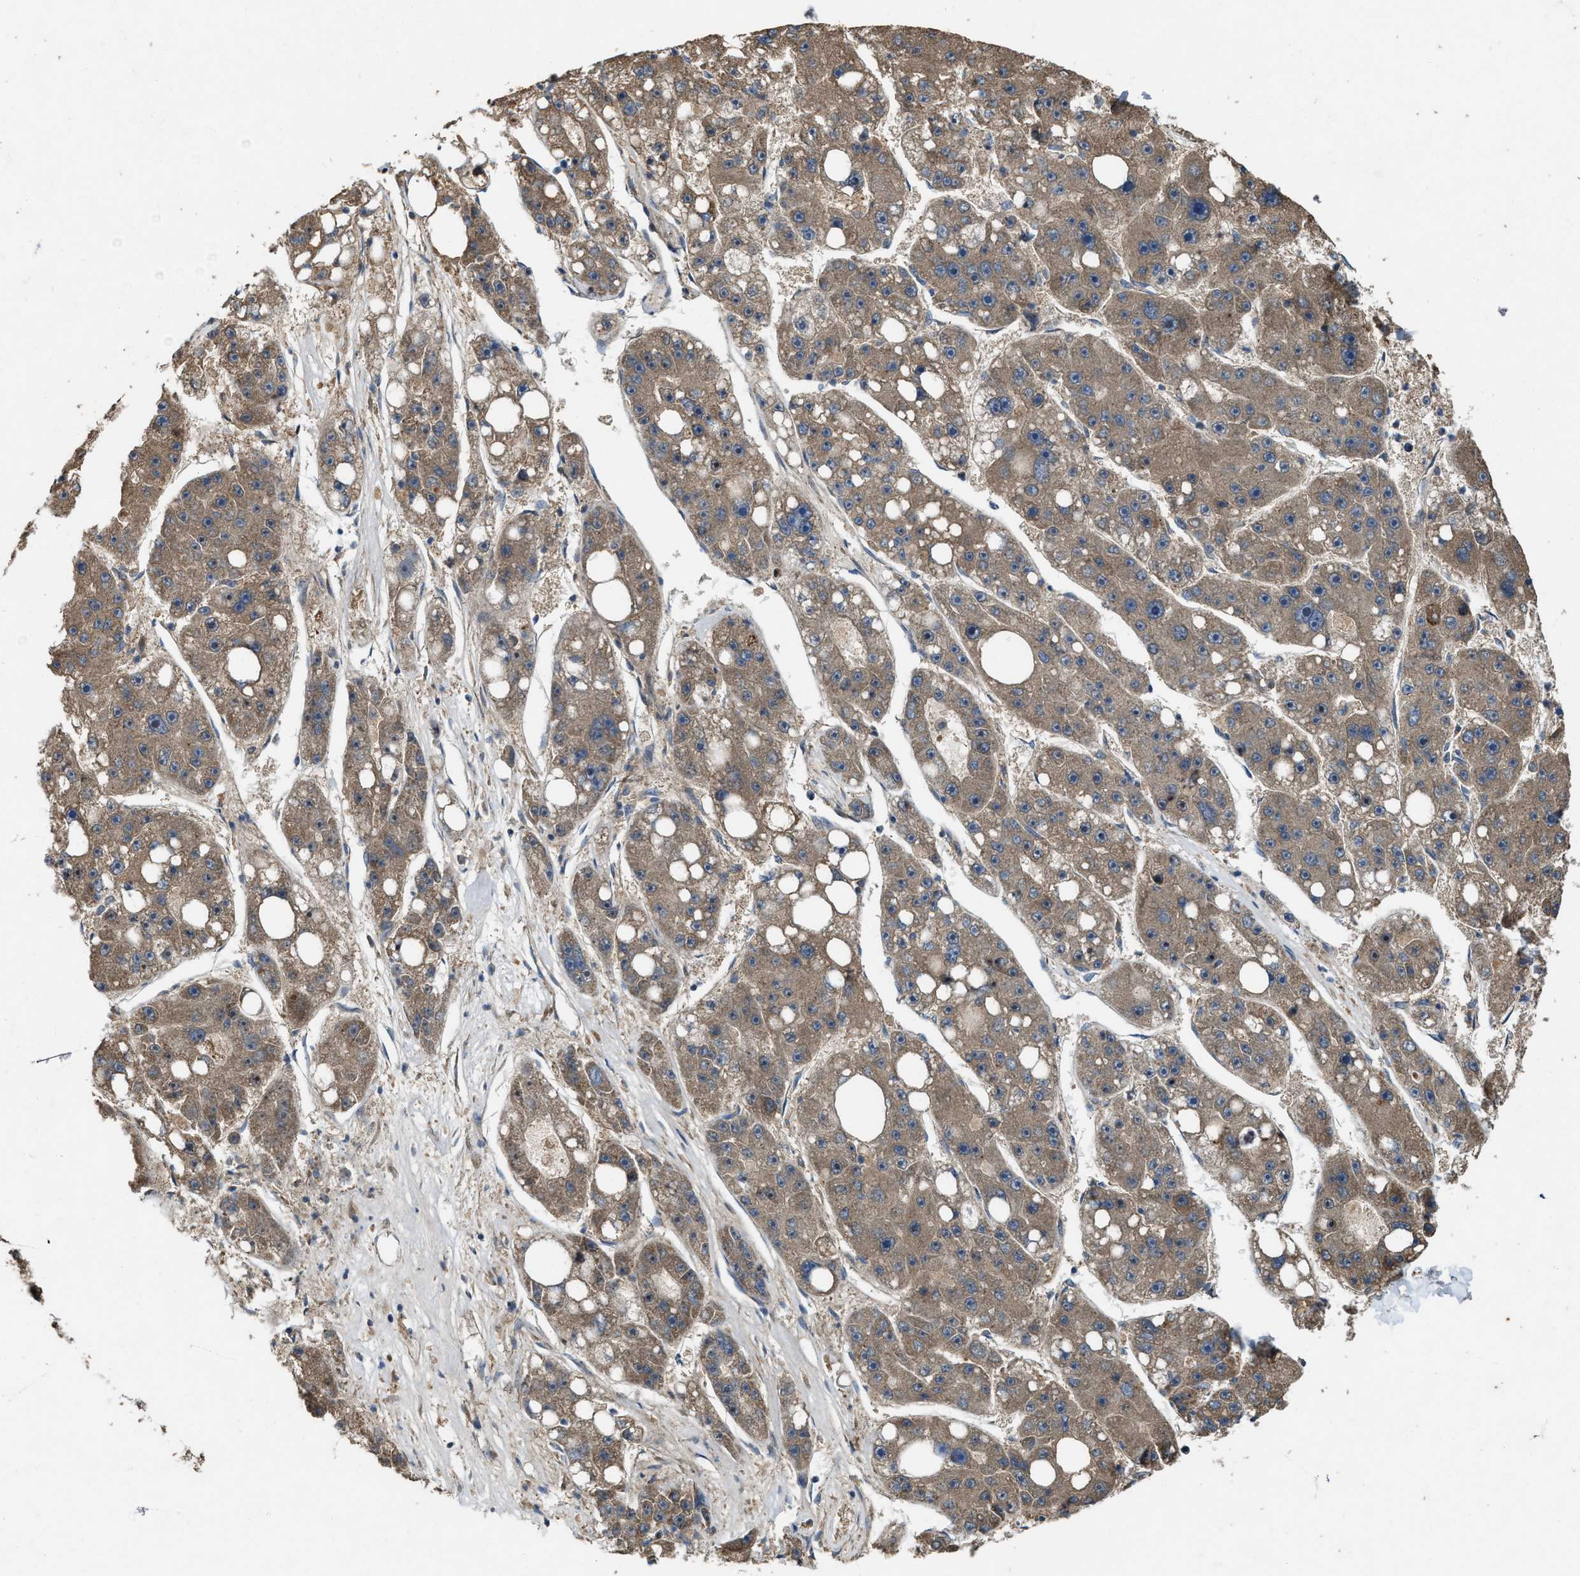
{"staining": {"intensity": "moderate", "quantity": ">75%", "location": "cytoplasmic/membranous"}, "tissue": "liver cancer", "cell_type": "Tumor cells", "image_type": "cancer", "snomed": [{"axis": "morphology", "description": "Carcinoma, Hepatocellular, NOS"}, {"axis": "topography", "description": "Liver"}], "caption": "A photomicrograph showing moderate cytoplasmic/membranous expression in approximately >75% of tumor cells in liver cancer, as visualized by brown immunohistochemical staining.", "gene": "PDP2", "patient": {"sex": "female", "age": 61}}